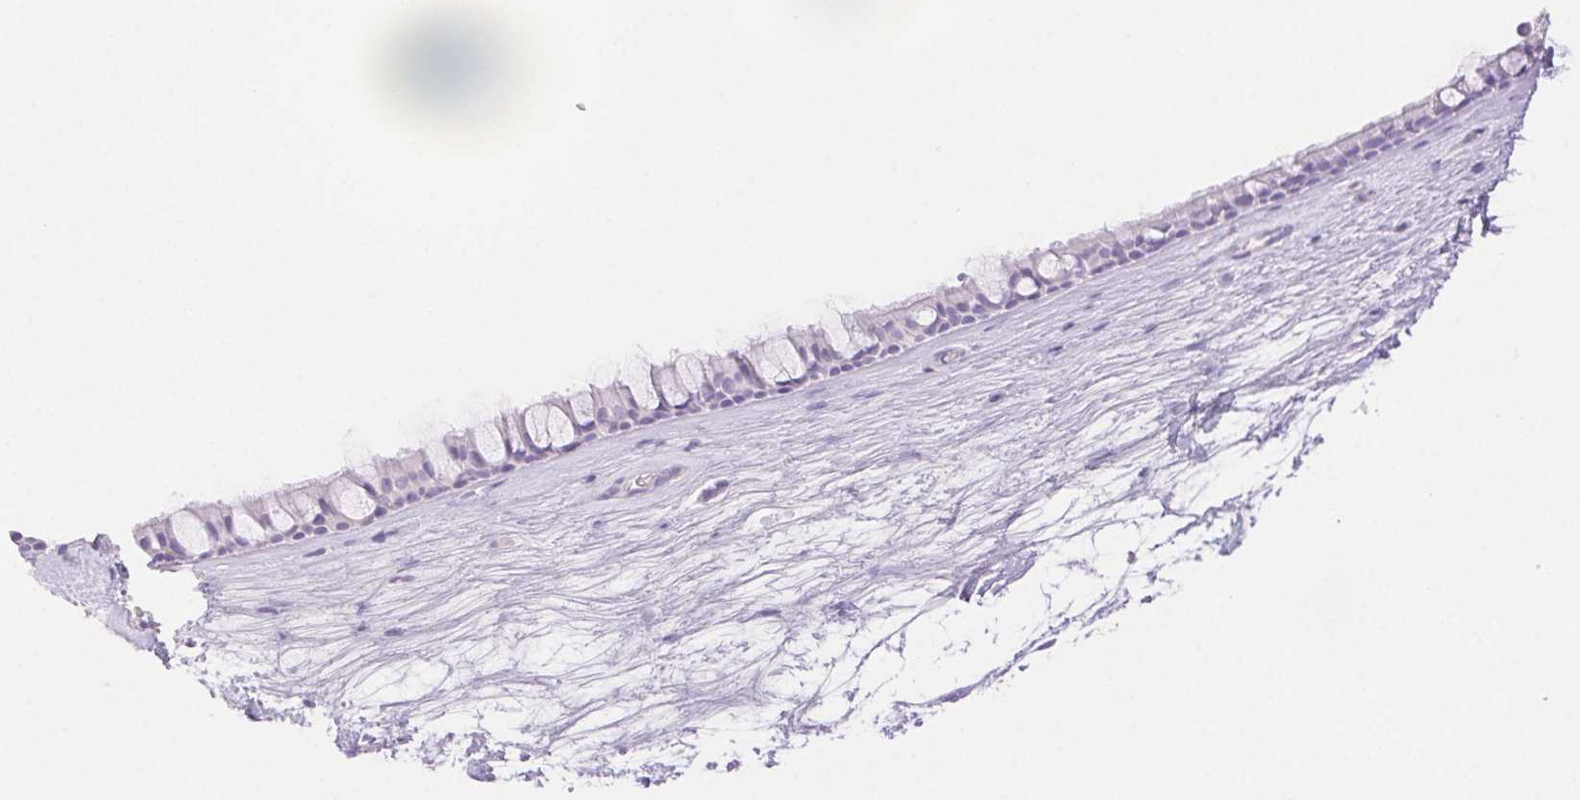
{"staining": {"intensity": "negative", "quantity": "none", "location": "none"}, "tissue": "nasopharynx", "cell_type": "Respiratory epithelial cells", "image_type": "normal", "snomed": [{"axis": "morphology", "description": "Normal tissue, NOS"}, {"axis": "topography", "description": "Nasopharynx"}], "caption": "This is a histopathology image of immunohistochemistry staining of normal nasopharynx, which shows no positivity in respiratory epithelial cells.", "gene": "SPACA4", "patient": {"sex": "male", "age": 68}}